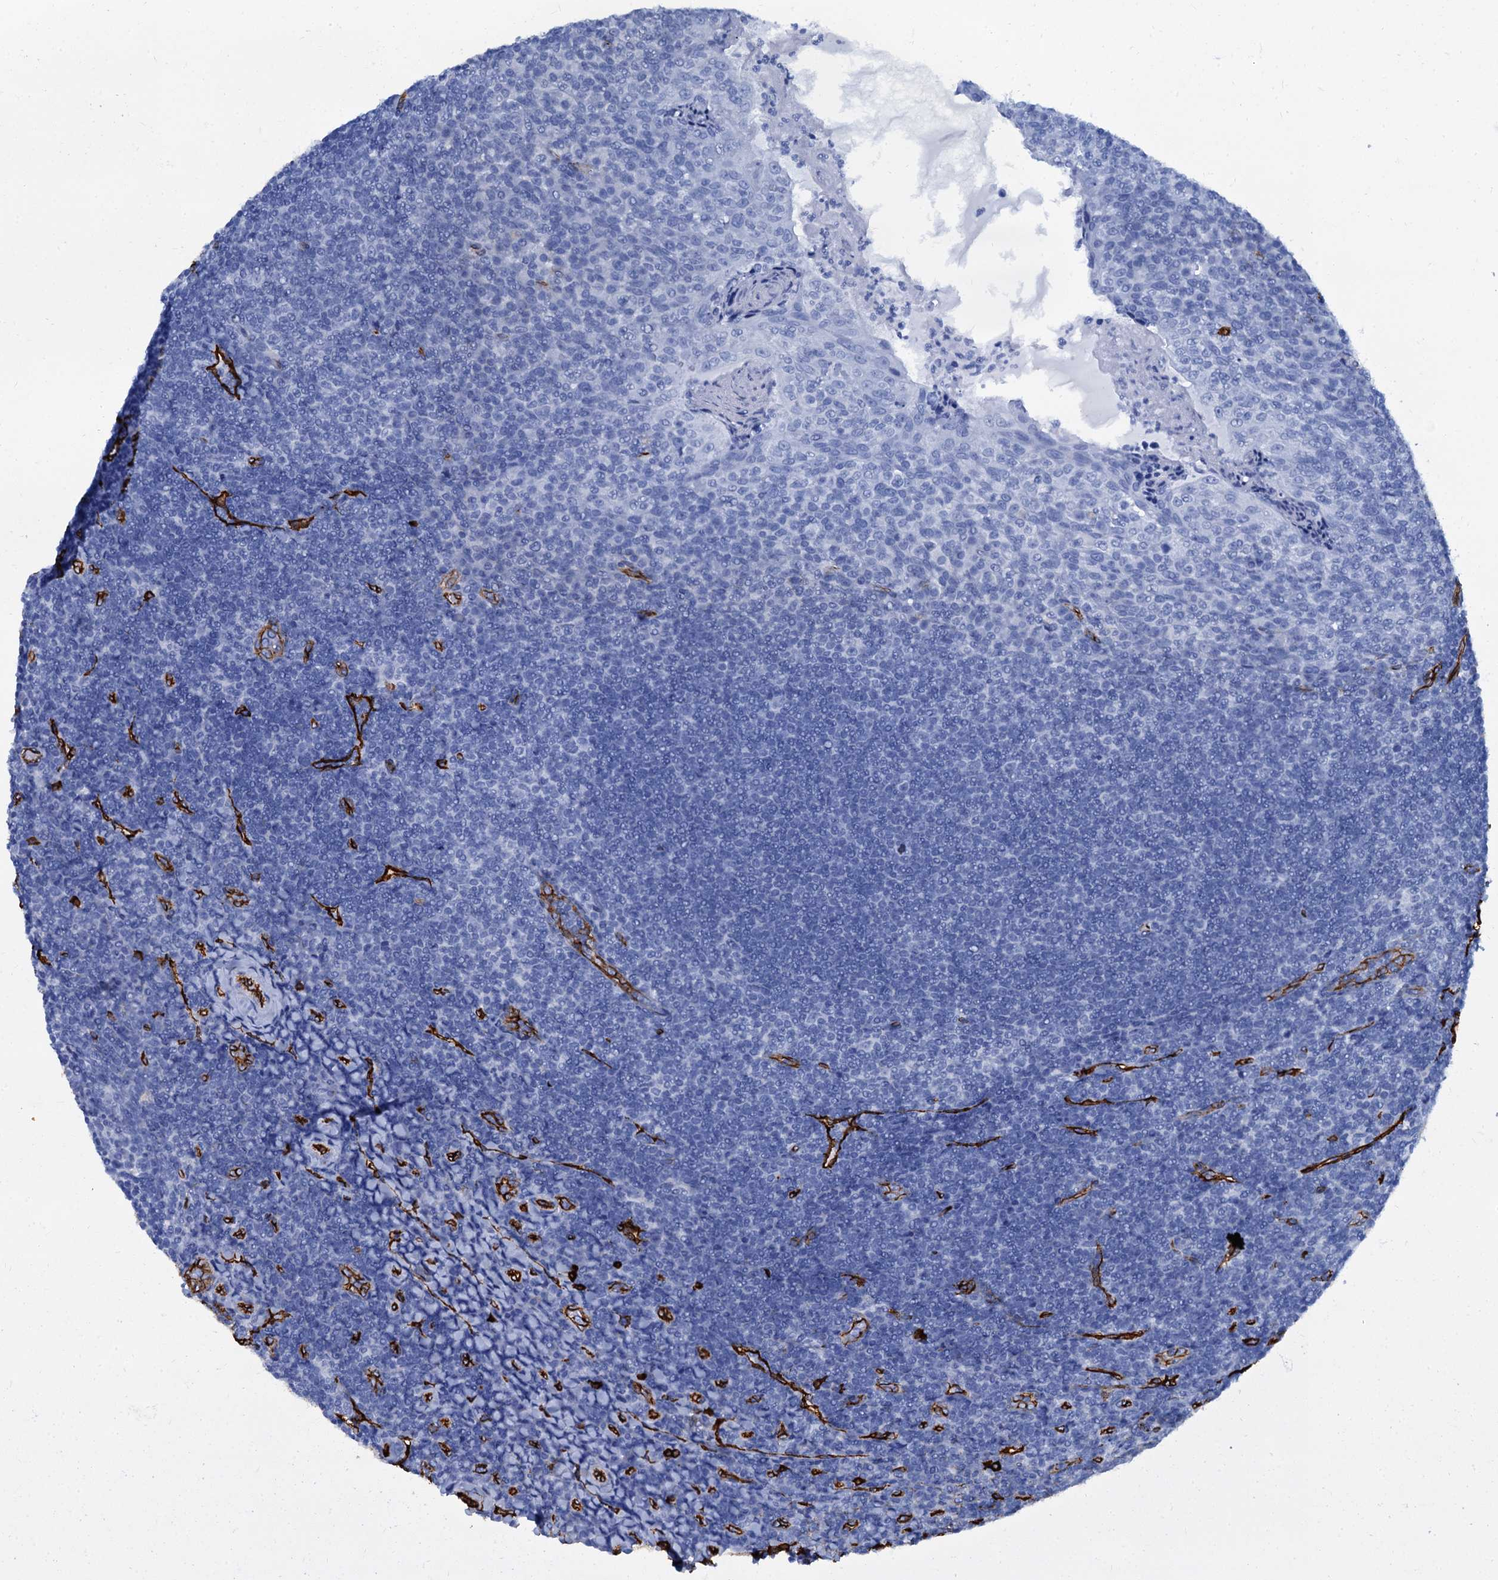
{"staining": {"intensity": "negative", "quantity": "none", "location": "none"}, "tissue": "tonsil", "cell_type": "Germinal center cells", "image_type": "normal", "snomed": [{"axis": "morphology", "description": "Normal tissue, NOS"}, {"axis": "topography", "description": "Tonsil"}], "caption": "This is a micrograph of immunohistochemistry staining of normal tonsil, which shows no staining in germinal center cells.", "gene": "CAVIN2", "patient": {"sex": "female", "age": 10}}